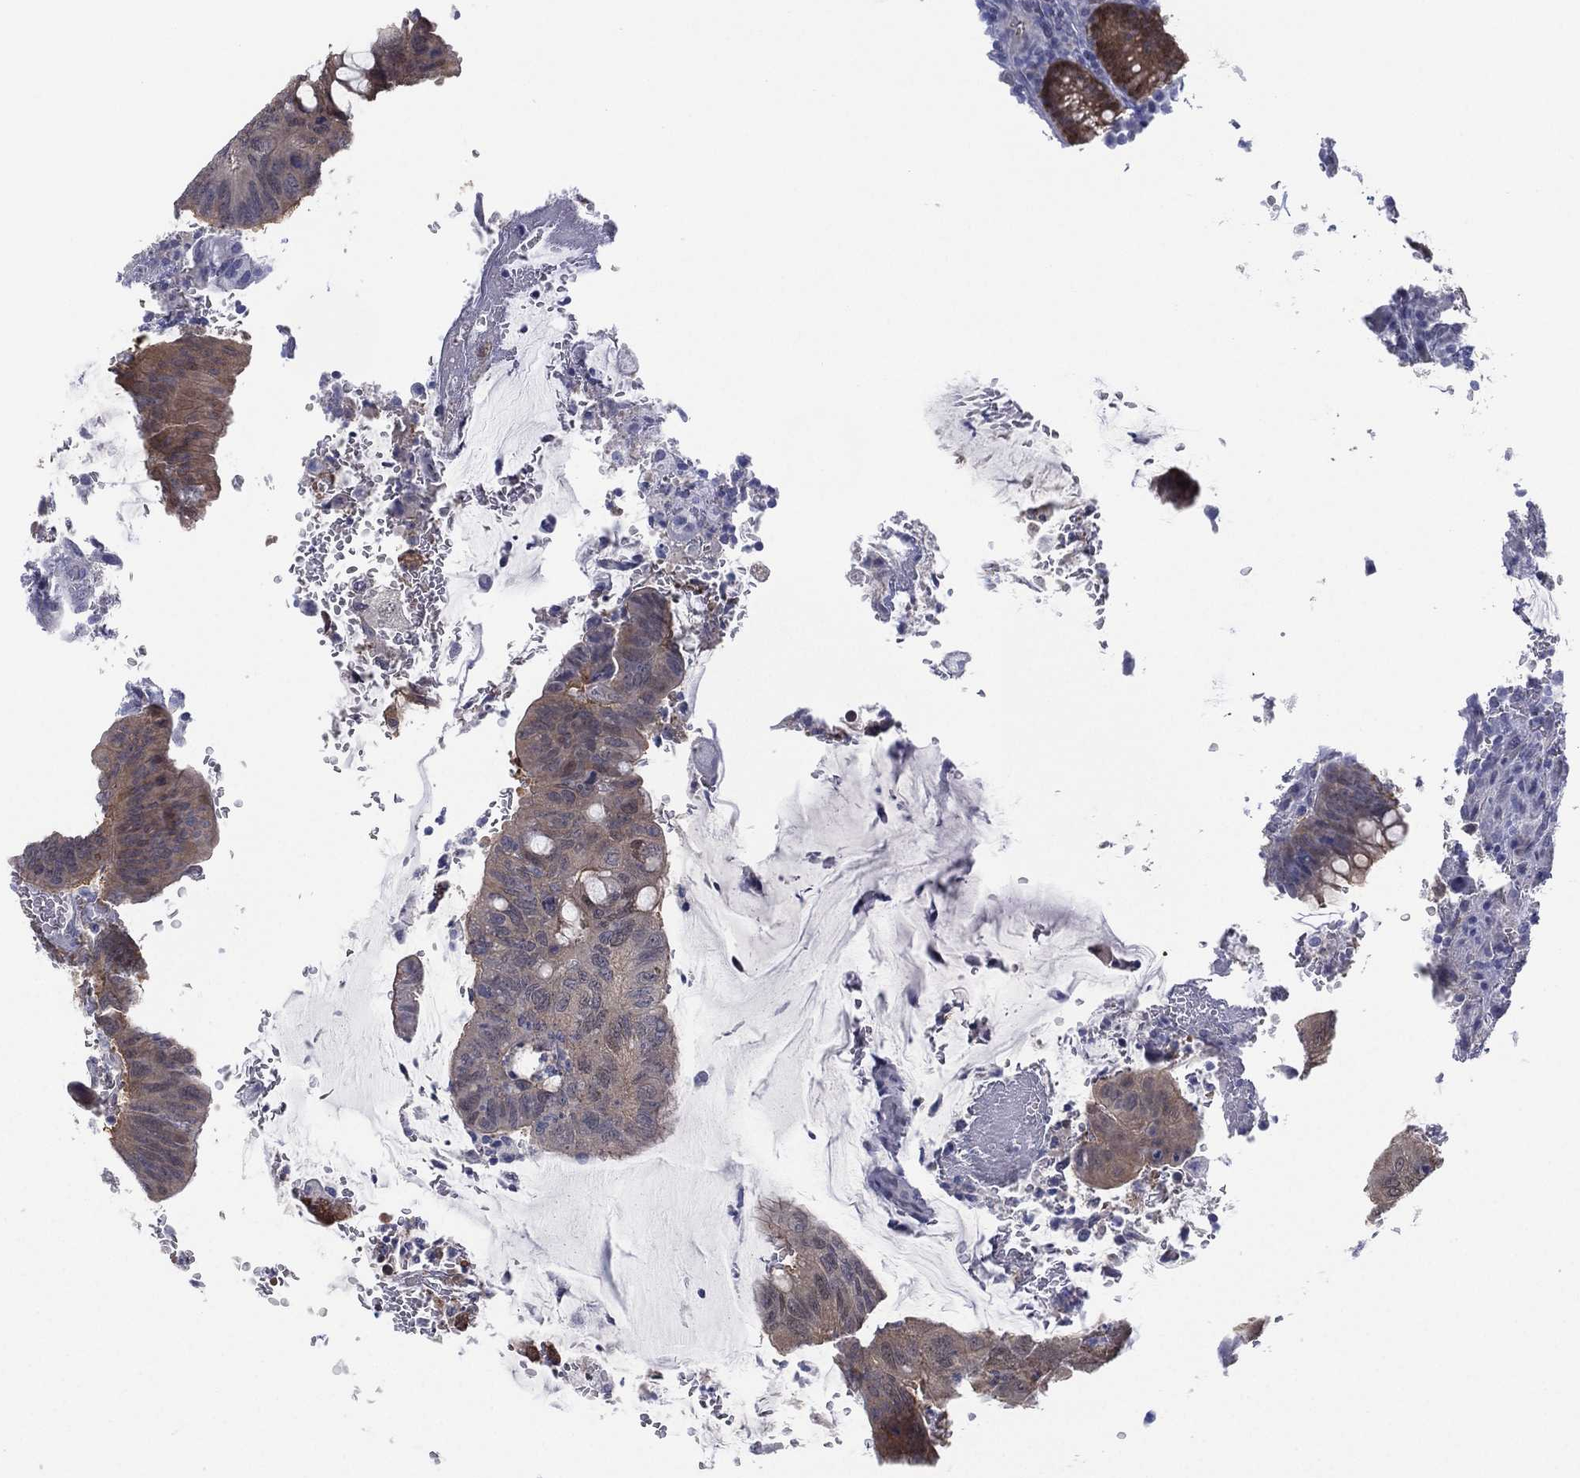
{"staining": {"intensity": "weak", "quantity": "25%-75%", "location": "cytoplasmic/membranous"}, "tissue": "colorectal cancer", "cell_type": "Tumor cells", "image_type": "cancer", "snomed": [{"axis": "morphology", "description": "Normal tissue, NOS"}, {"axis": "morphology", "description": "Adenocarcinoma, NOS"}, {"axis": "topography", "description": "Rectum"}], "caption": "A brown stain labels weak cytoplasmic/membranous staining of a protein in human colorectal cancer tumor cells.", "gene": "DDAH1", "patient": {"sex": "male", "age": 92}}